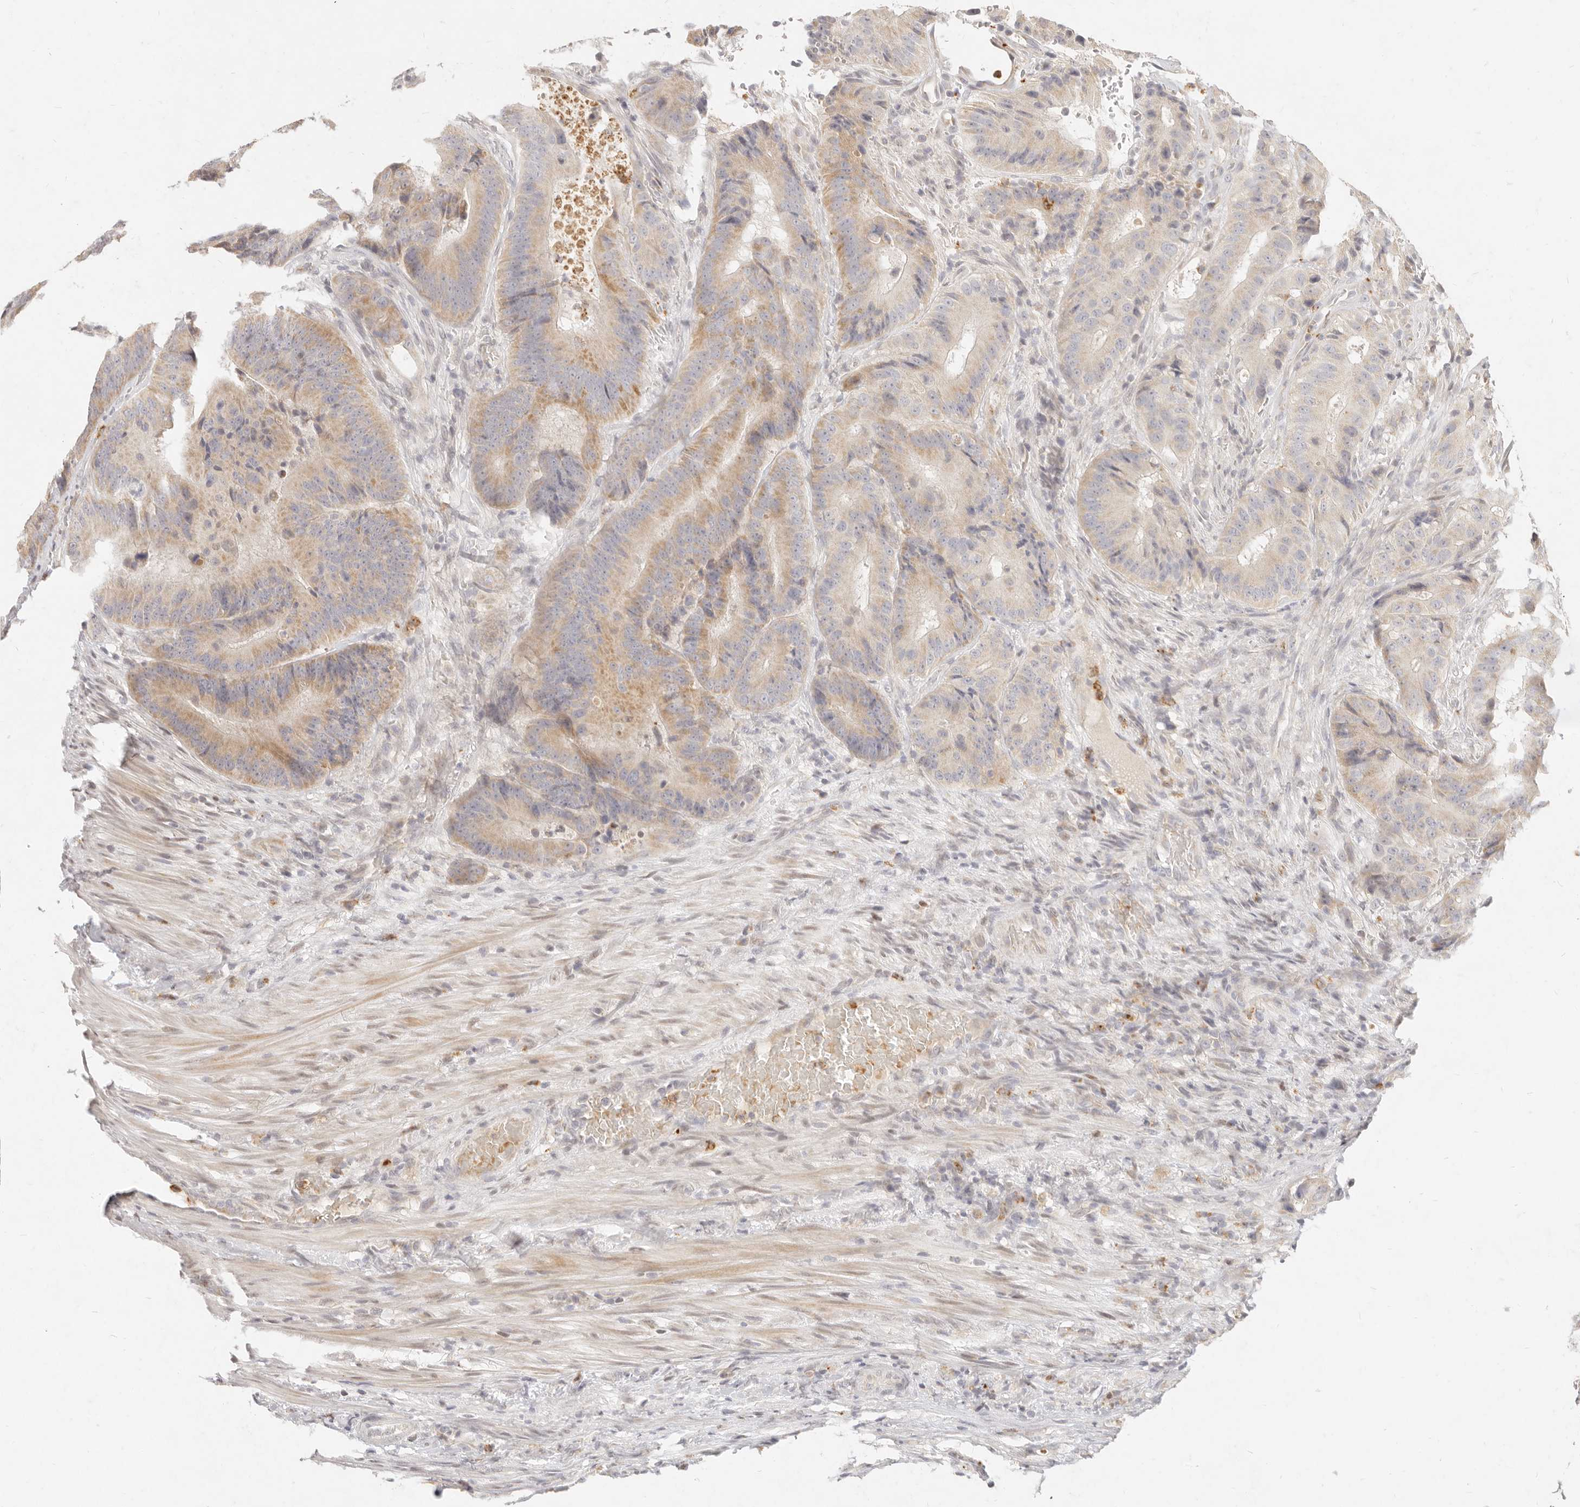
{"staining": {"intensity": "moderate", "quantity": "25%-75%", "location": "cytoplasmic/membranous"}, "tissue": "colorectal cancer", "cell_type": "Tumor cells", "image_type": "cancer", "snomed": [{"axis": "morphology", "description": "Adenocarcinoma, NOS"}, {"axis": "topography", "description": "Colon"}], "caption": "Colorectal cancer was stained to show a protein in brown. There is medium levels of moderate cytoplasmic/membranous expression in about 25%-75% of tumor cells.", "gene": "ASCL3", "patient": {"sex": "male", "age": 83}}